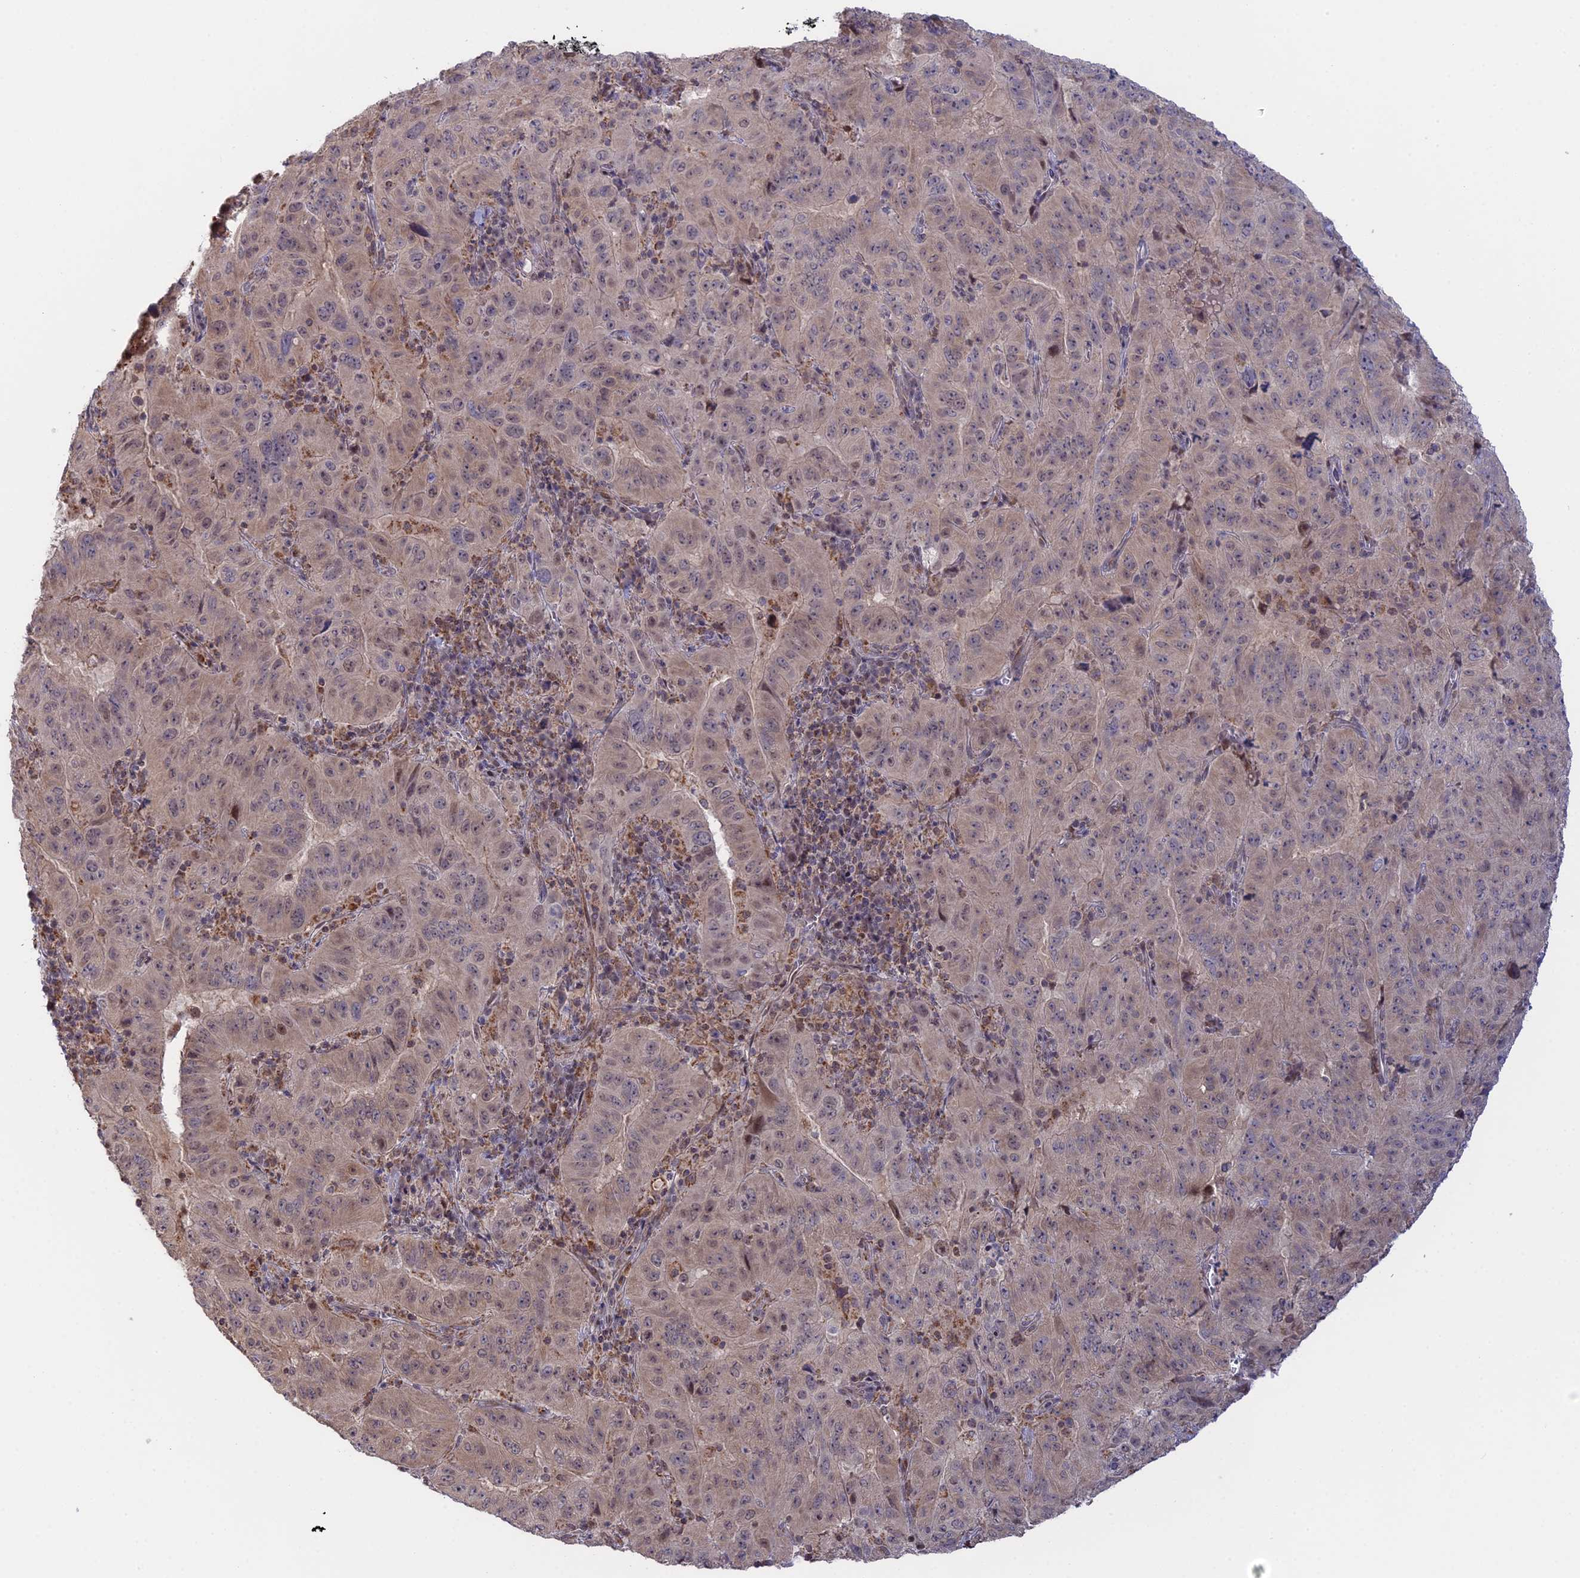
{"staining": {"intensity": "weak", "quantity": "<25%", "location": "nuclear"}, "tissue": "pancreatic cancer", "cell_type": "Tumor cells", "image_type": "cancer", "snomed": [{"axis": "morphology", "description": "Adenocarcinoma, NOS"}, {"axis": "topography", "description": "Pancreas"}], "caption": "The image displays no significant positivity in tumor cells of pancreatic cancer (adenocarcinoma). Nuclei are stained in blue.", "gene": "GSKIP", "patient": {"sex": "male", "age": 63}}